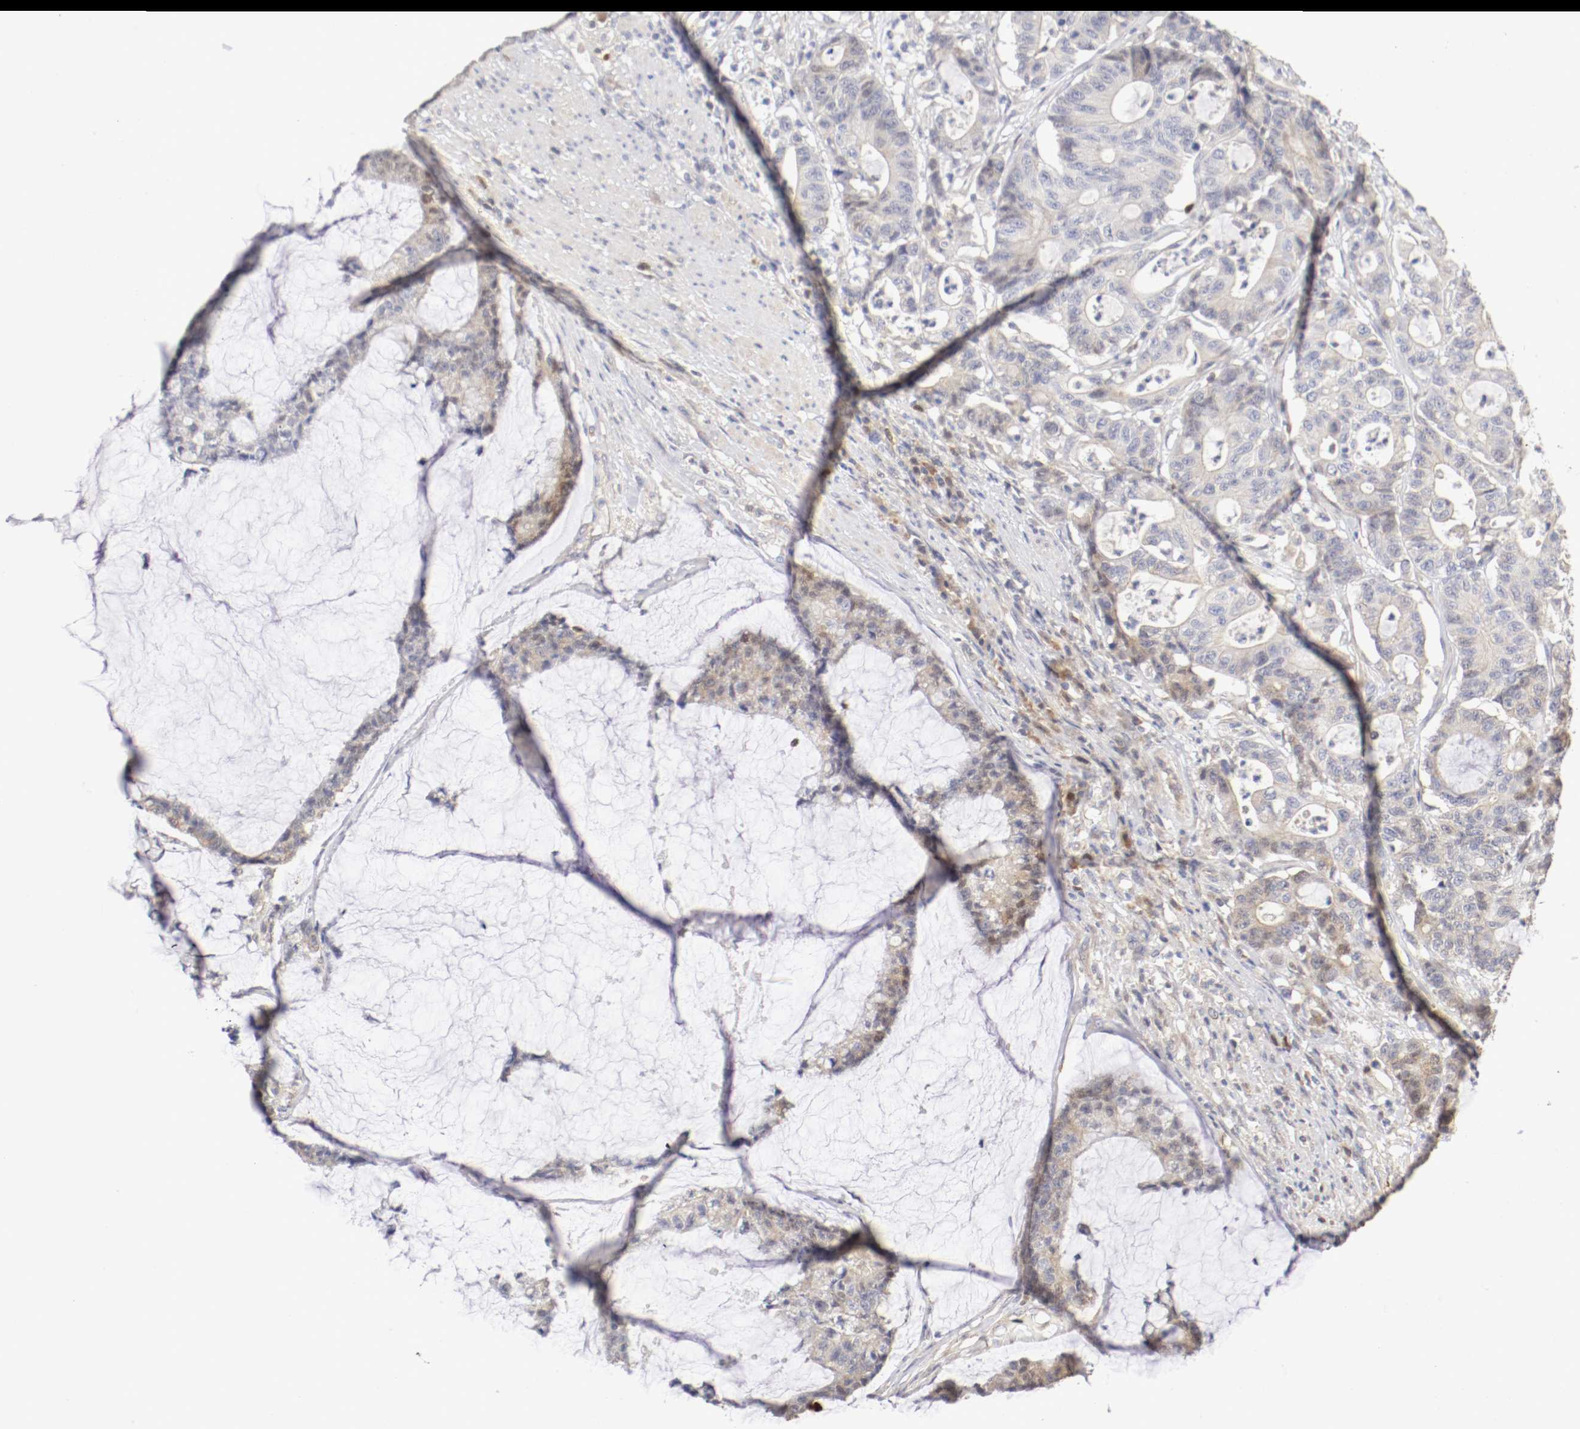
{"staining": {"intensity": "weak", "quantity": "<25%", "location": "cytoplasmic/membranous,nuclear"}, "tissue": "colorectal cancer", "cell_type": "Tumor cells", "image_type": "cancer", "snomed": [{"axis": "morphology", "description": "Adenocarcinoma, NOS"}, {"axis": "topography", "description": "Colon"}], "caption": "There is no significant expression in tumor cells of colorectal cancer.", "gene": "CDK6", "patient": {"sex": "female", "age": 84}}